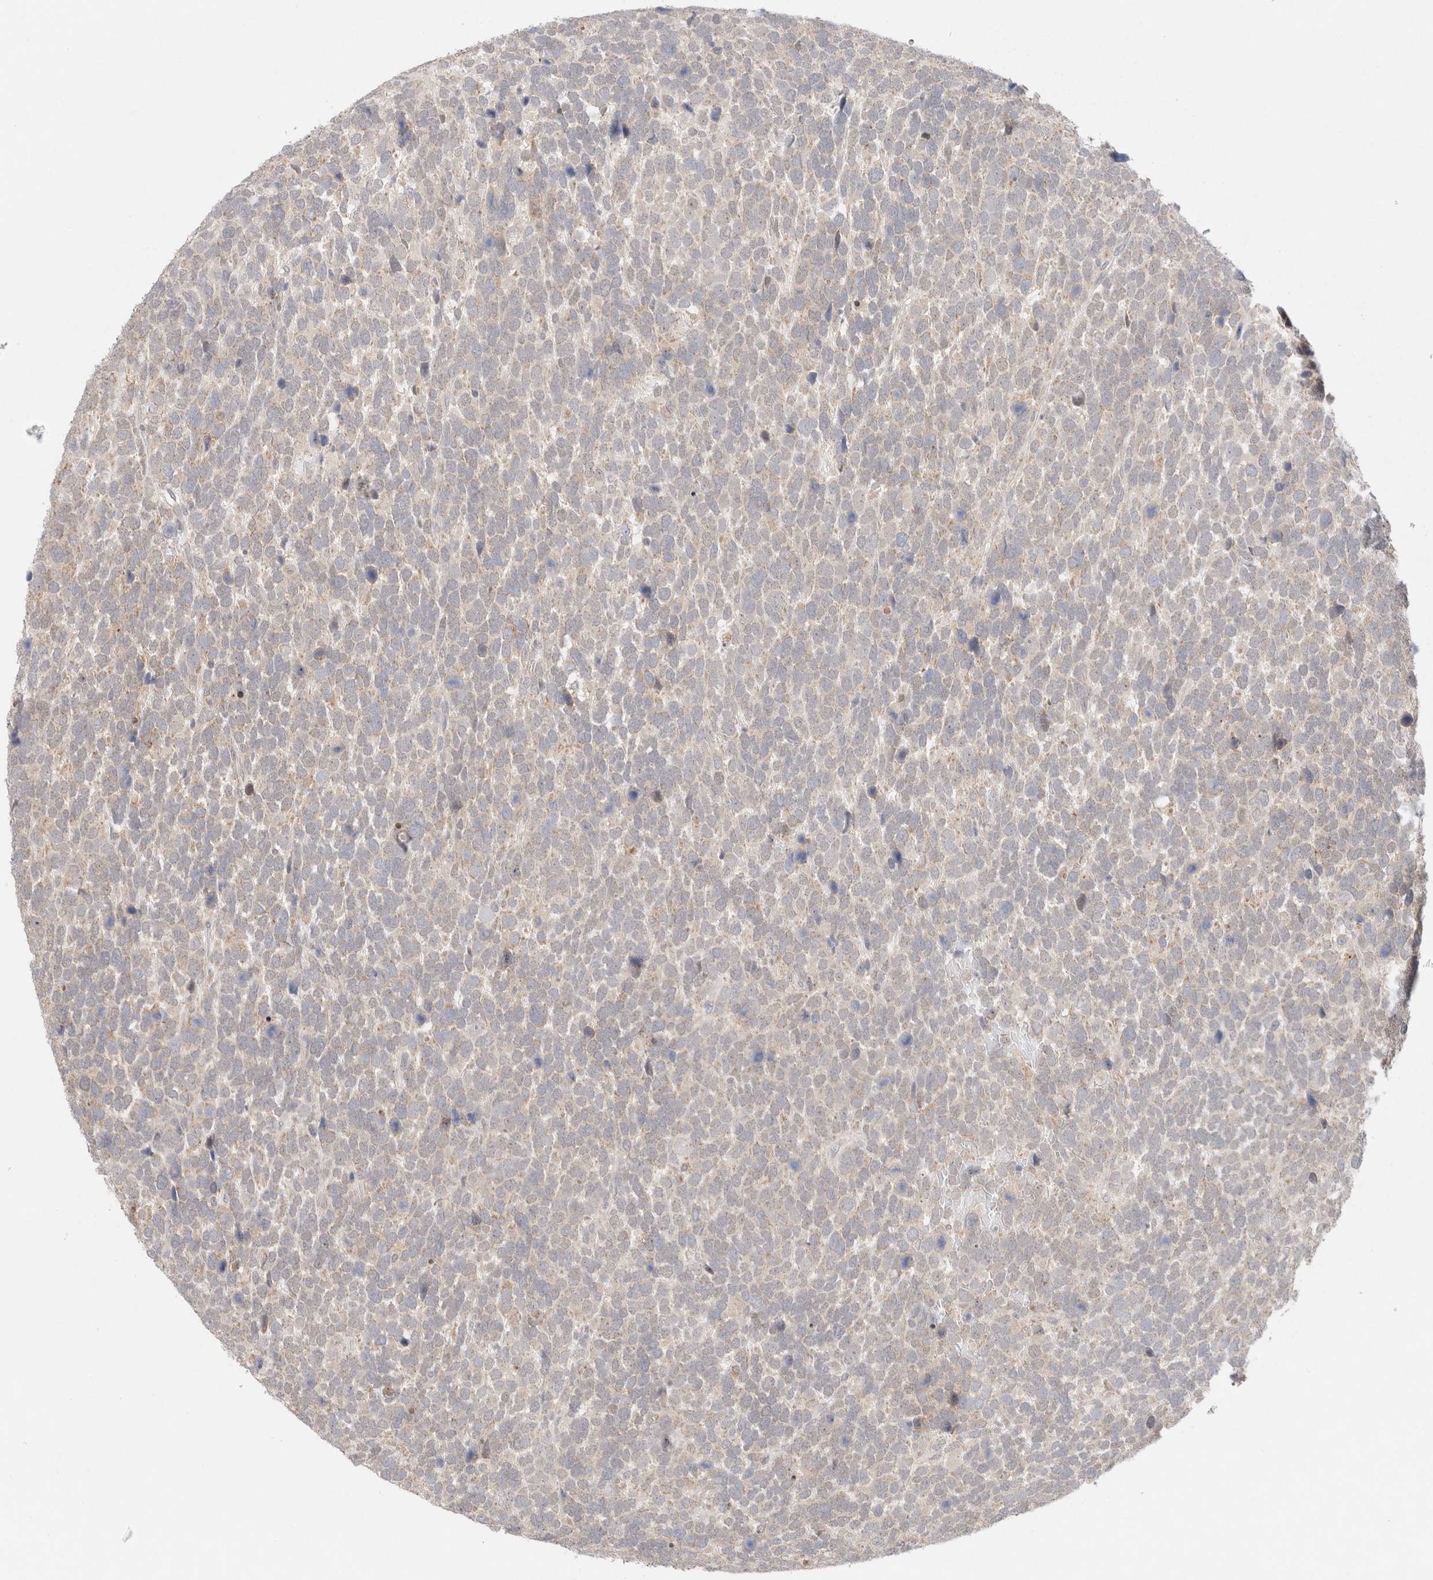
{"staining": {"intensity": "weak", "quantity": "<25%", "location": "cytoplasmic/membranous"}, "tissue": "urothelial cancer", "cell_type": "Tumor cells", "image_type": "cancer", "snomed": [{"axis": "morphology", "description": "Urothelial carcinoma, High grade"}, {"axis": "topography", "description": "Urinary bladder"}], "caption": "High-grade urothelial carcinoma was stained to show a protein in brown. There is no significant positivity in tumor cells.", "gene": "ERI3", "patient": {"sex": "female", "age": 82}}